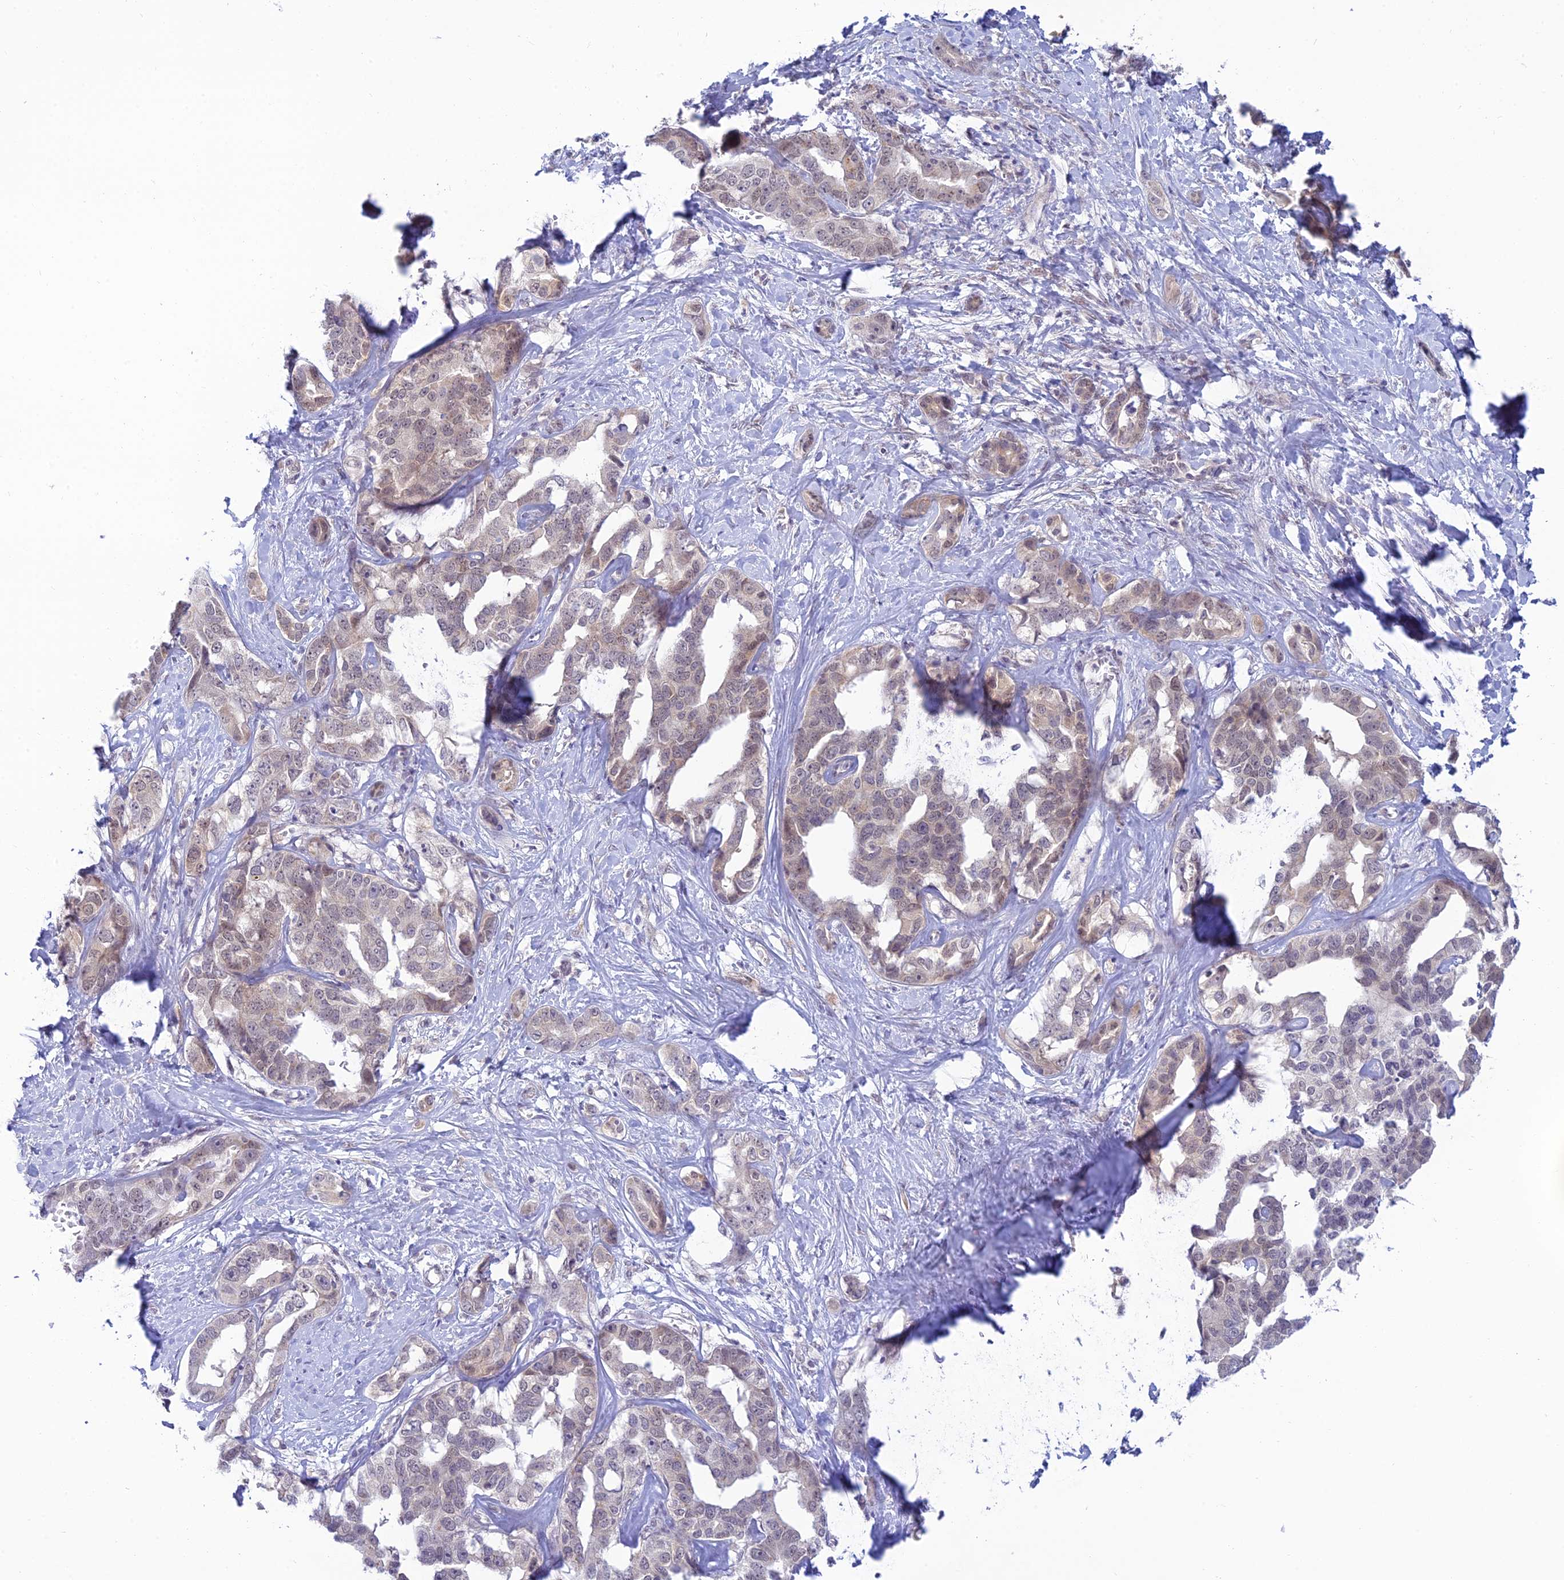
{"staining": {"intensity": "negative", "quantity": "none", "location": "none"}, "tissue": "liver cancer", "cell_type": "Tumor cells", "image_type": "cancer", "snomed": [{"axis": "morphology", "description": "Cholangiocarcinoma"}, {"axis": "topography", "description": "Liver"}], "caption": "IHC of liver cancer shows no staining in tumor cells. (DAB (3,3'-diaminobenzidine) immunohistochemistry (IHC) with hematoxylin counter stain).", "gene": "SKIC8", "patient": {"sex": "male", "age": 59}}